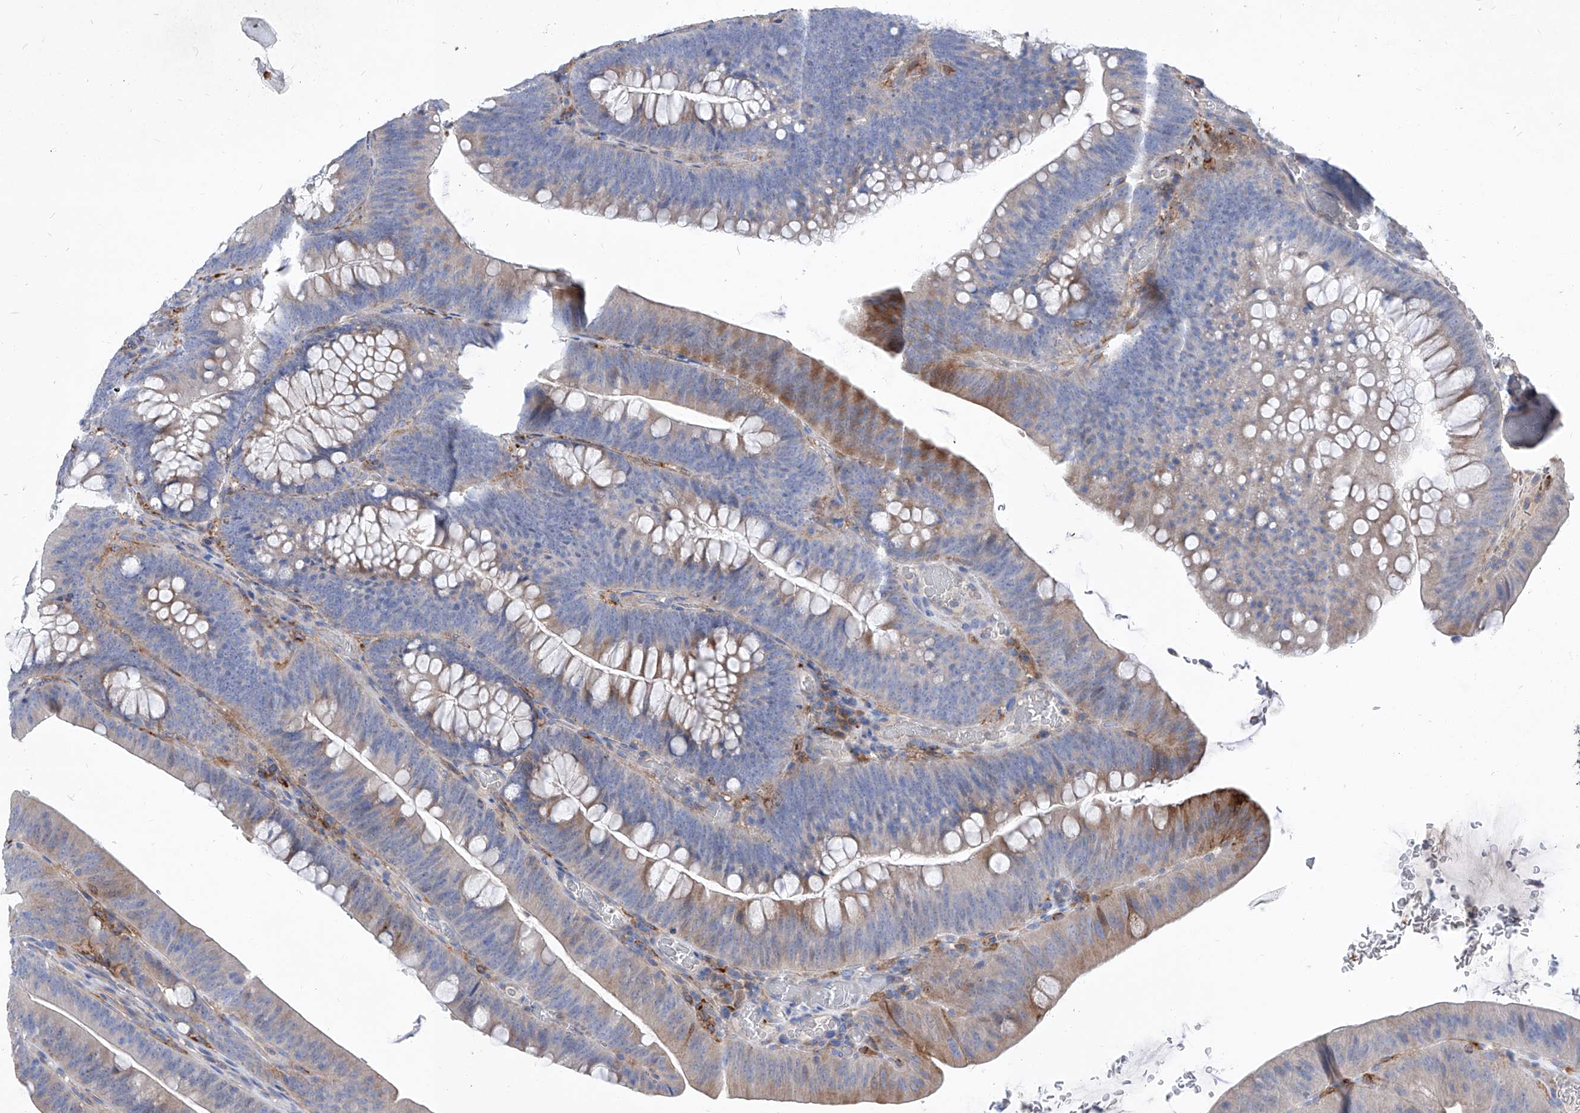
{"staining": {"intensity": "moderate", "quantity": "<25%", "location": "cytoplasmic/membranous"}, "tissue": "colorectal cancer", "cell_type": "Tumor cells", "image_type": "cancer", "snomed": [{"axis": "morphology", "description": "Normal tissue, NOS"}, {"axis": "topography", "description": "Colon"}], "caption": "The immunohistochemical stain highlights moderate cytoplasmic/membranous staining in tumor cells of colorectal cancer tissue. The staining was performed using DAB, with brown indicating positive protein expression. Nuclei are stained blue with hematoxylin.", "gene": "UBOX5", "patient": {"sex": "female", "age": 82}}